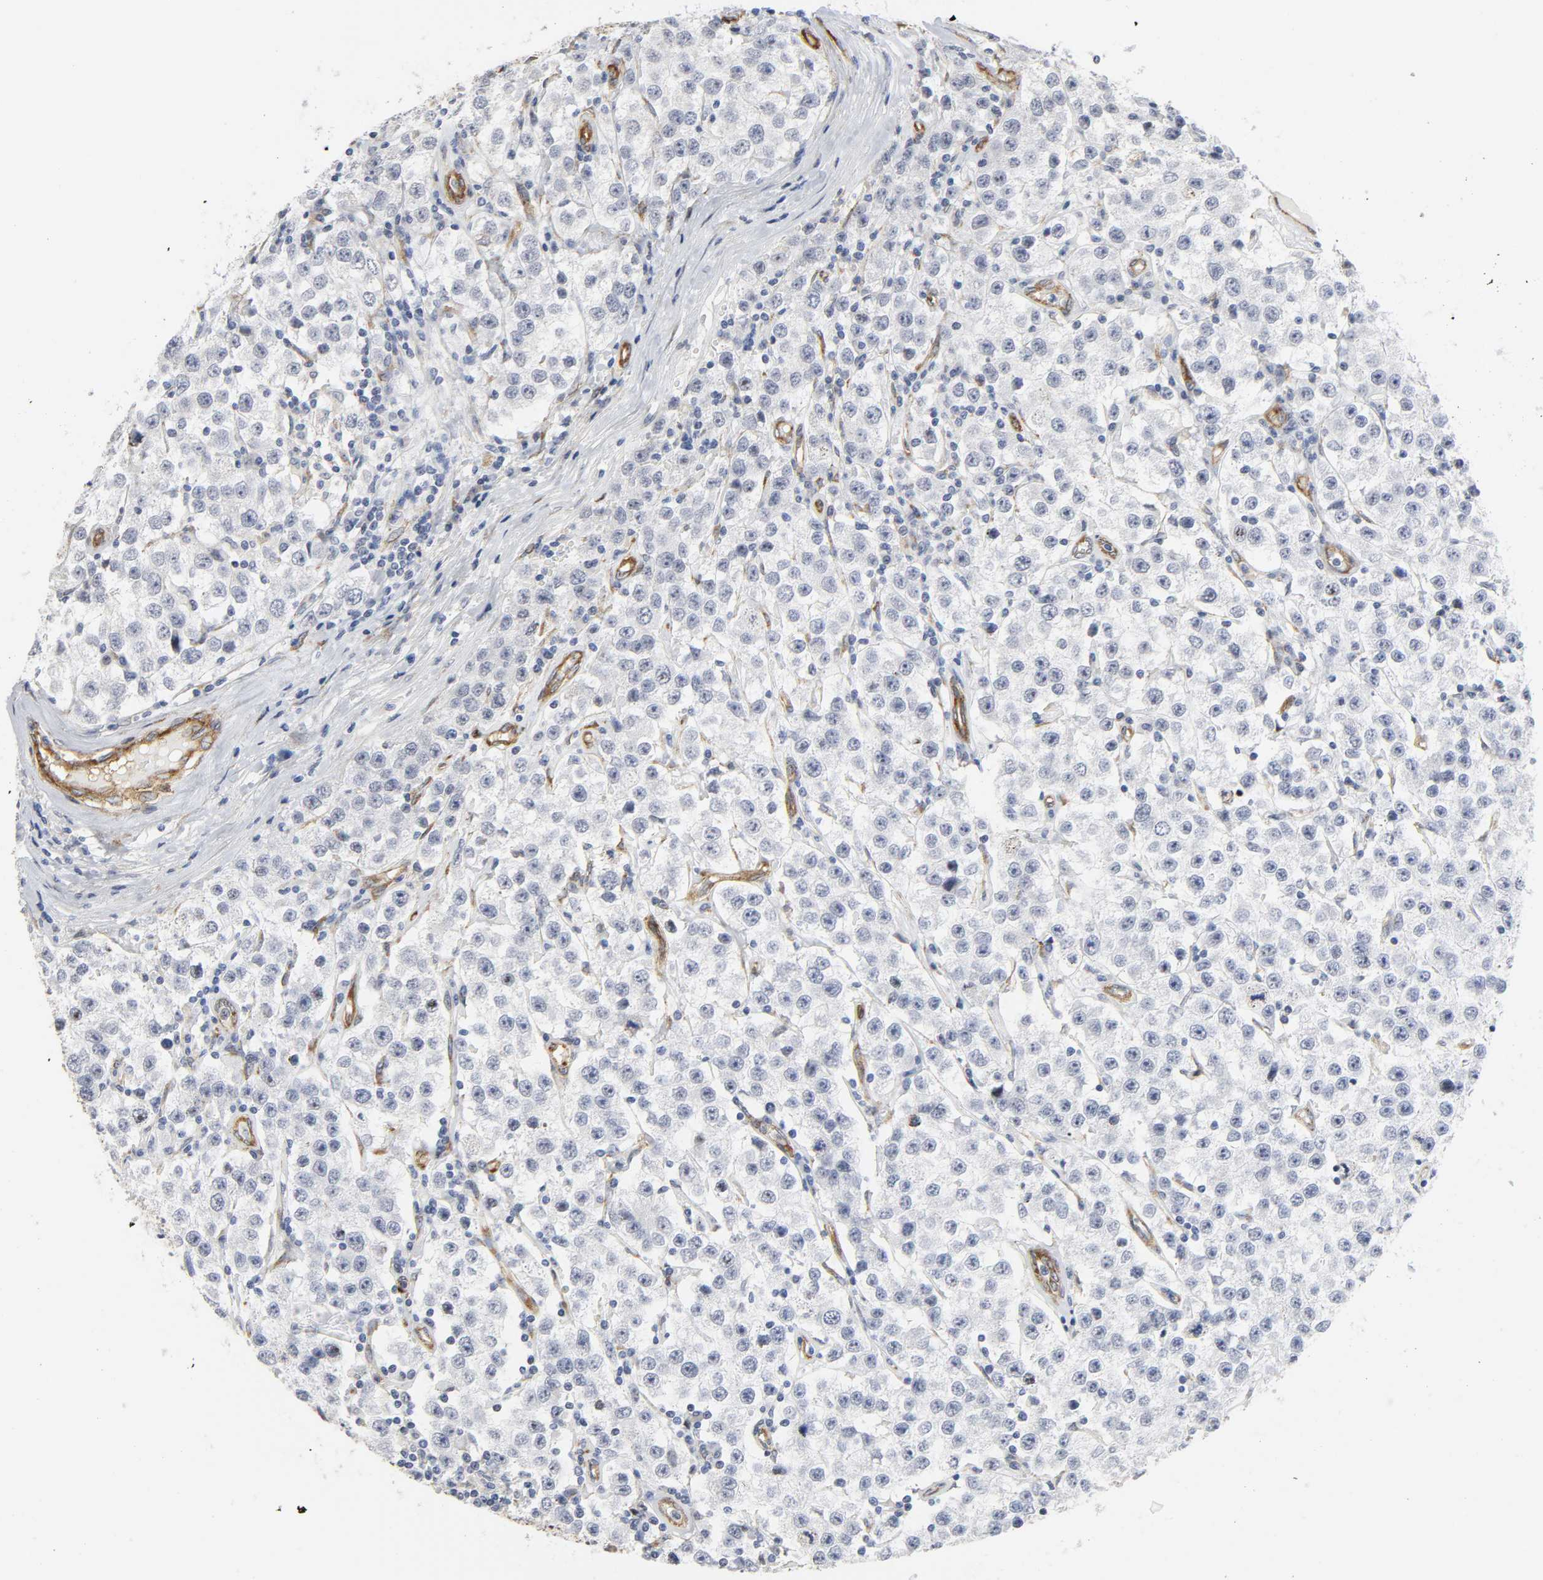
{"staining": {"intensity": "negative", "quantity": "none", "location": "none"}, "tissue": "testis cancer", "cell_type": "Tumor cells", "image_type": "cancer", "snomed": [{"axis": "morphology", "description": "Seminoma, NOS"}, {"axis": "topography", "description": "Testis"}], "caption": "High magnification brightfield microscopy of testis seminoma stained with DAB (brown) and counterstained with hematoxylin (blue): tumor cells show no significant positivity. (Stains: DAB (3,3'-diaminobenzidine) immunohistochemistry with hematoxylin counter stain, Microscopy: brightfield microscopy at high magnification).", "gene": "DOCK1", "patient": {"sex": "male", "age": 52}}